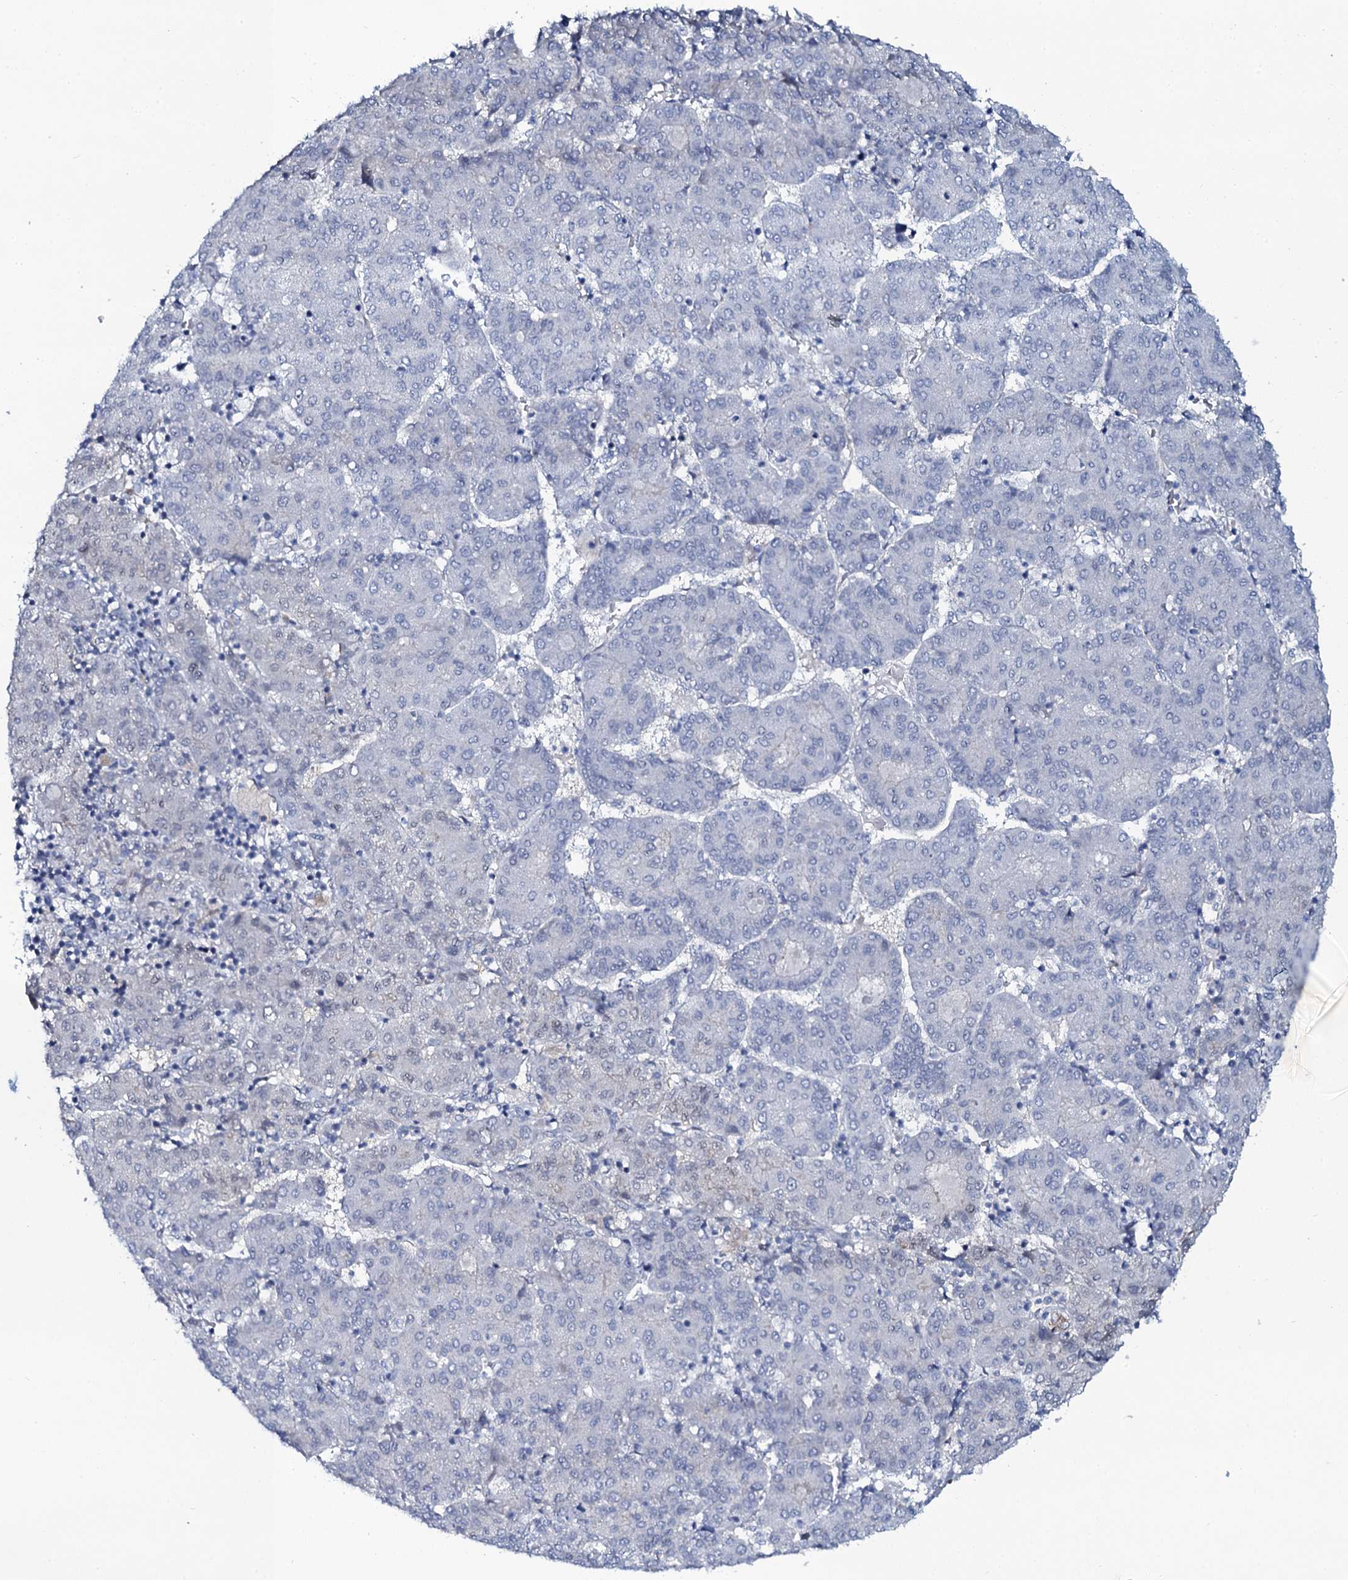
{"staining": {"intensity": "negative", "quantity": "none", "location": "none"}, "tissue": "liver cancer", "cell_type": "Tumor cells", "image_type": "cancer", "snomed": [{"axis": "morphology", "description": "Carcinoma, Hepatocellular, NOS"}, {"axis": "topography", "description": "Liver"}], "caption": "Liver hepatocellular carcinoma was stained to show a protein in brown. There is no significant expression in tumor cells. (DAB (3,3'-diaminobenzidine) immunohistochemistry with hematoxylin counter stain).", "gene": "C10orf88", "patient": {"sex": "male", "age": 65}}